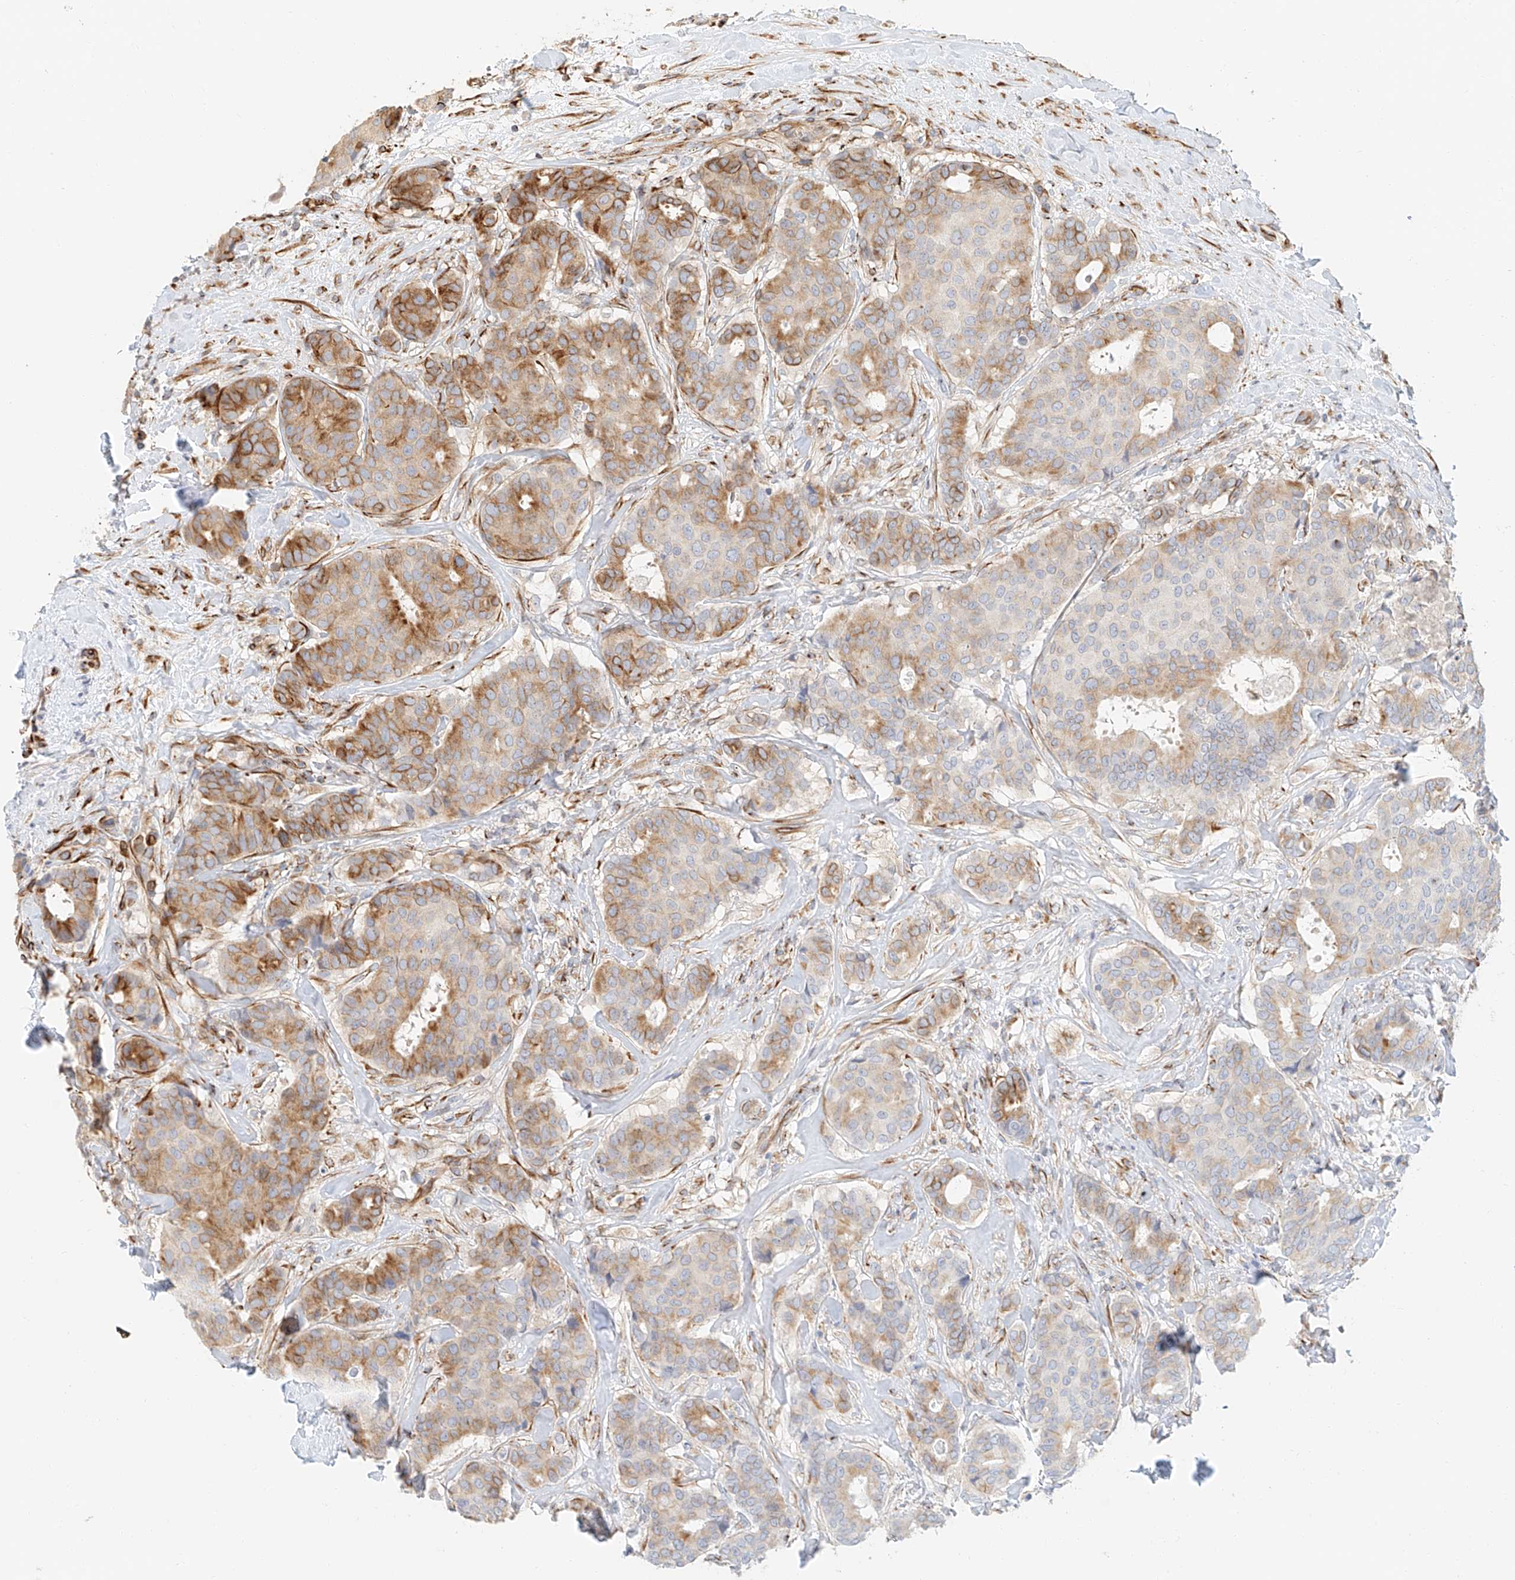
{"staining": {"intensity": "moderate", "quantity": "25%-75%", "location": "cytoplasmic/membranous"}, "tissue": "breast cancer", "cell_type": "Tumor cells", "image_type": "cancer", "snomed": [{"axis": "morphology", "description": "Duct carcinoma"}, {"axis": "topography", "description": "Breast"}], "caption": "Immunohistochemical staining of human invasive ductal carcinoma (breast) displays medium levels of moderate cytoplasmic/membranous protein positivity in about 25%-75% of tumor cells.", "gene": "NAP1L1", "patient": {"sex": "female", "age": 75}}